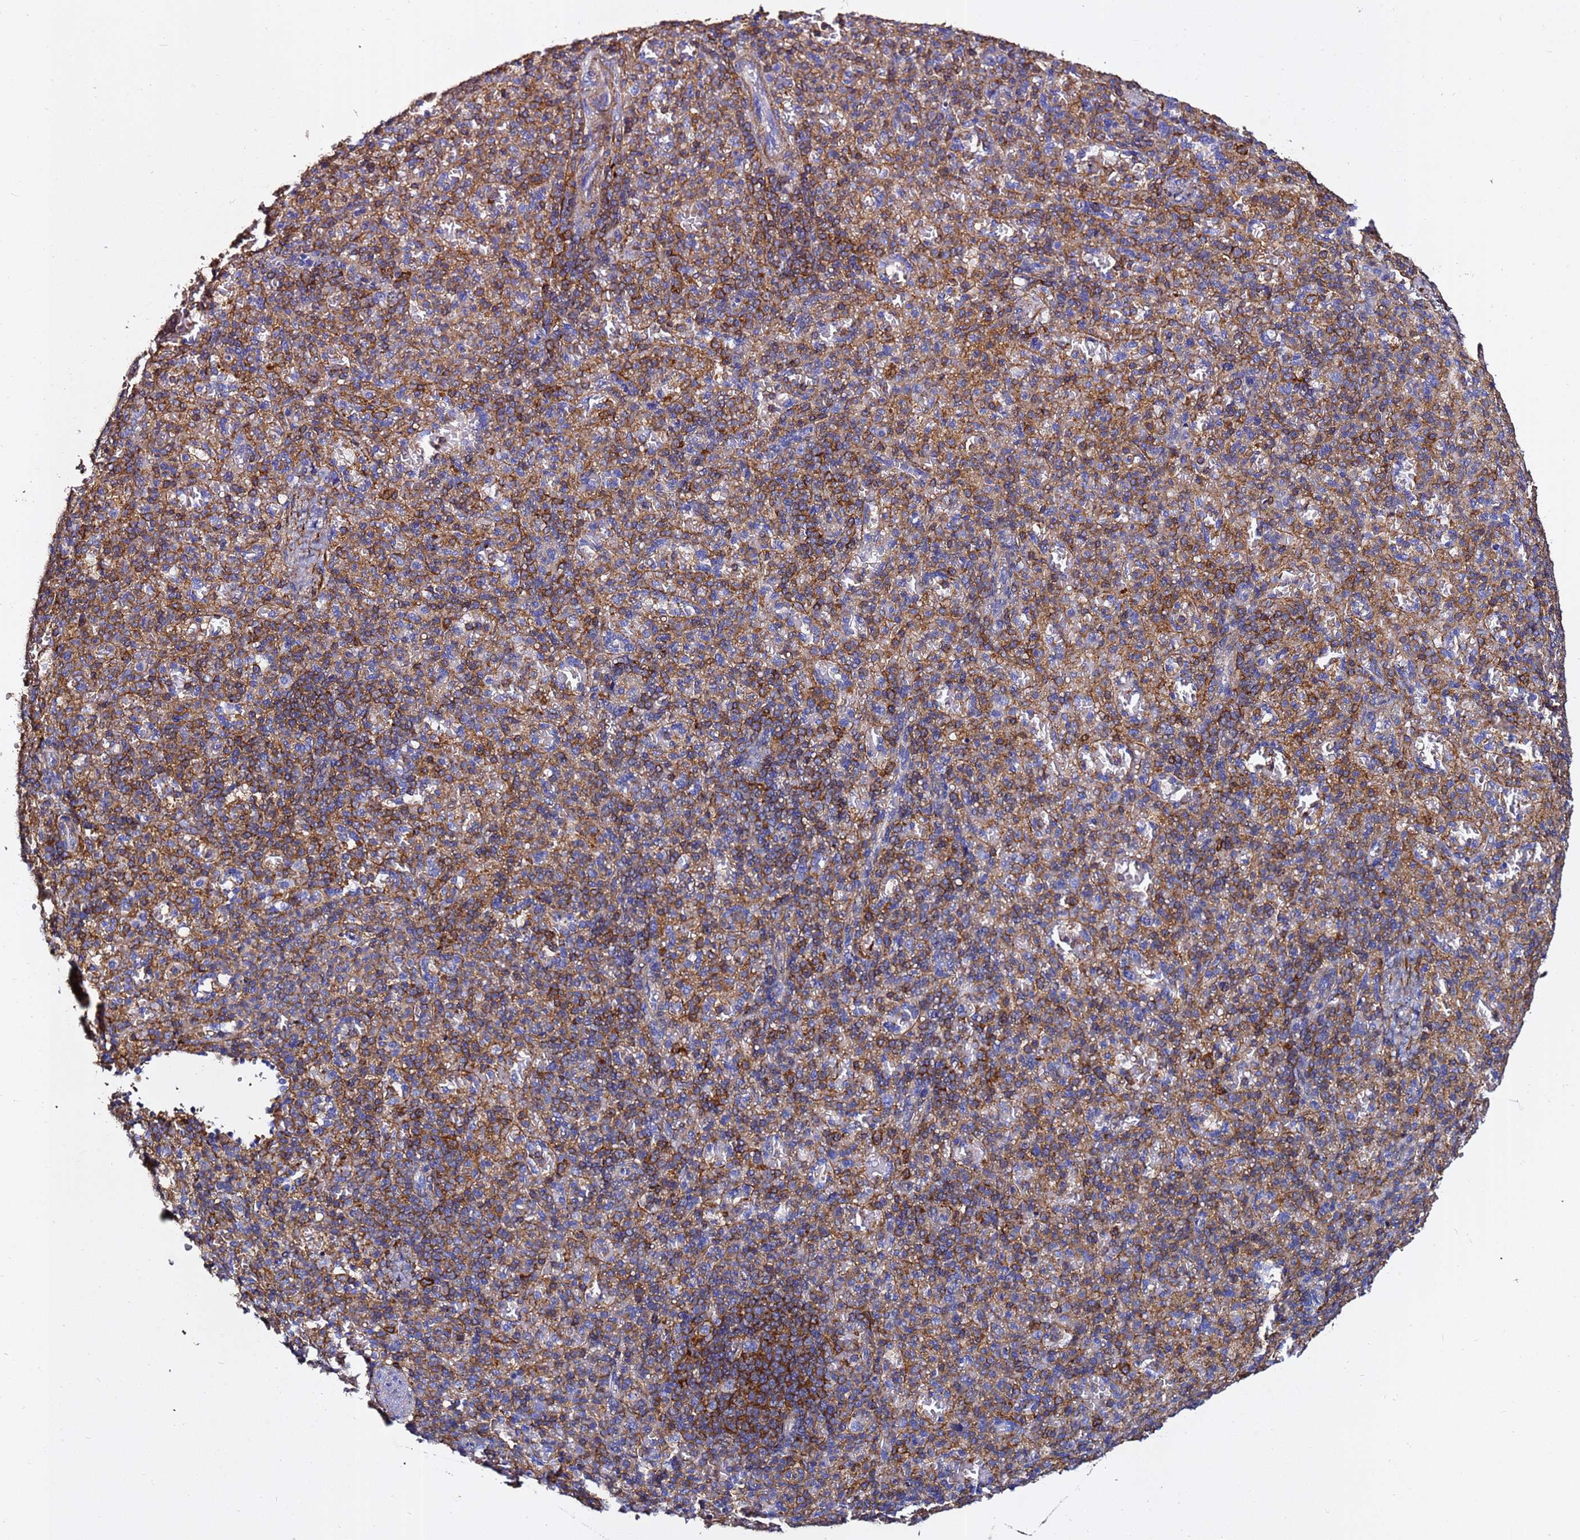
{"staining": {"intensity": "moderate", "quantity": "25%-75%", "location": "cytoplasmic/membranous"}, "tissue": "spleen", "cell_type": "Cells in red pulp", "image_type": "normal", "snomed": [{"axis": "morphology", "description": "Normal tissue, NOS"}, {"axis": "topography", "description": "Spleen"}], "caption": "Protein expression by IHC demonstrates moderate cytoplasmic/membranous staining in about 25%-75% of cells in red pulp in normal spleen.", "gene": "ACTA1", "patient": {"sex": "female", "age": 74}}